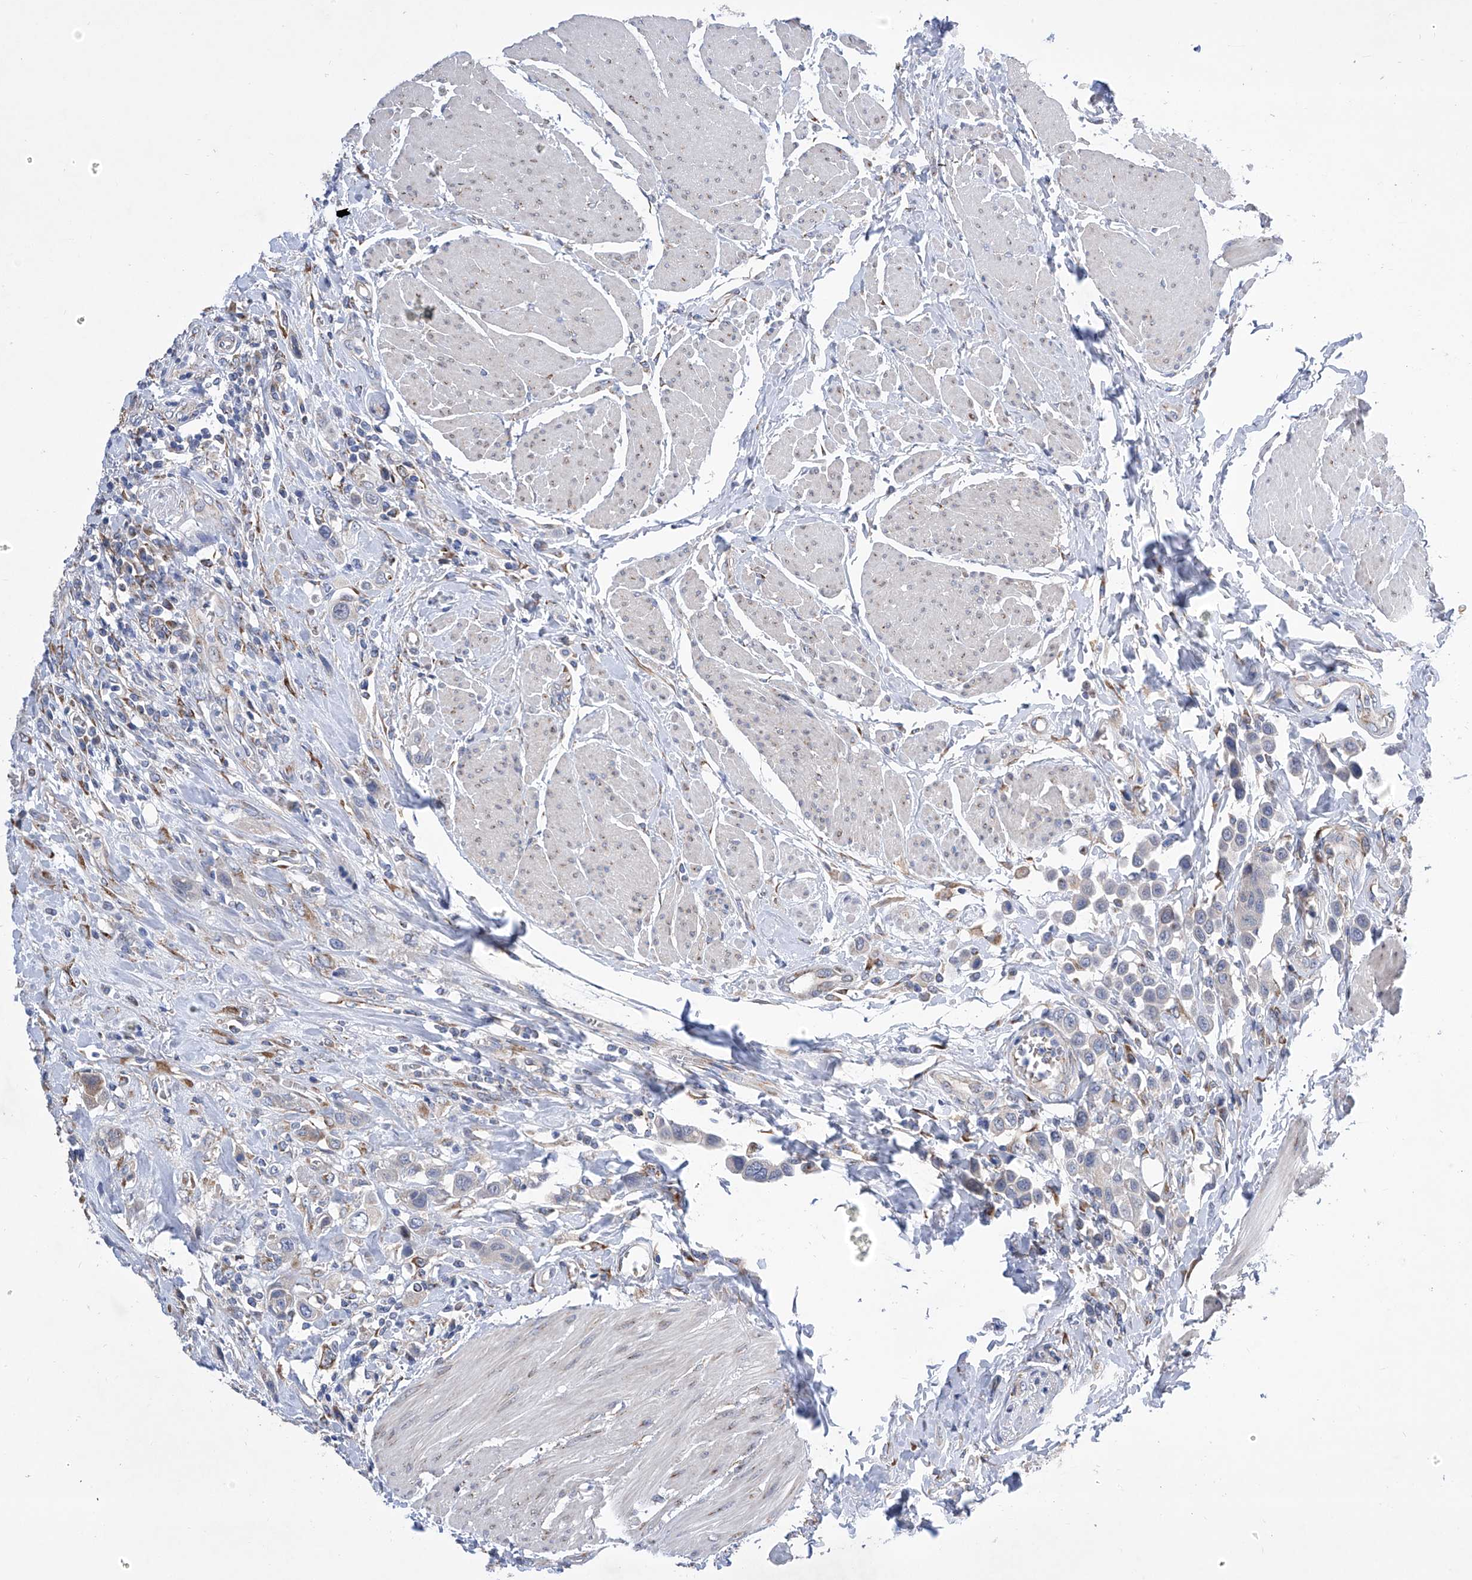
{"staining": {"intensity": "moderate", "quantity": "<25%", "location": "cytoplasmic/membranous"}, "tissue": "urothelial cancer", "cell_type": "Tumor cells", "image_type": "cancer", "snomed": [{"axis": "morphology", "description": "Urothelial carcinoma, High grade"}, {"axis": "topography", "description": "Urinary bladder"}], "caption": "Immunohistochemistry of human urothelial cancer shows low levels of moderate cytoplasmic/membranous staining in approximately <25% of tumor cells.", "gene": "TJAP1", "patient": {"sex": "male", "age": 50}}